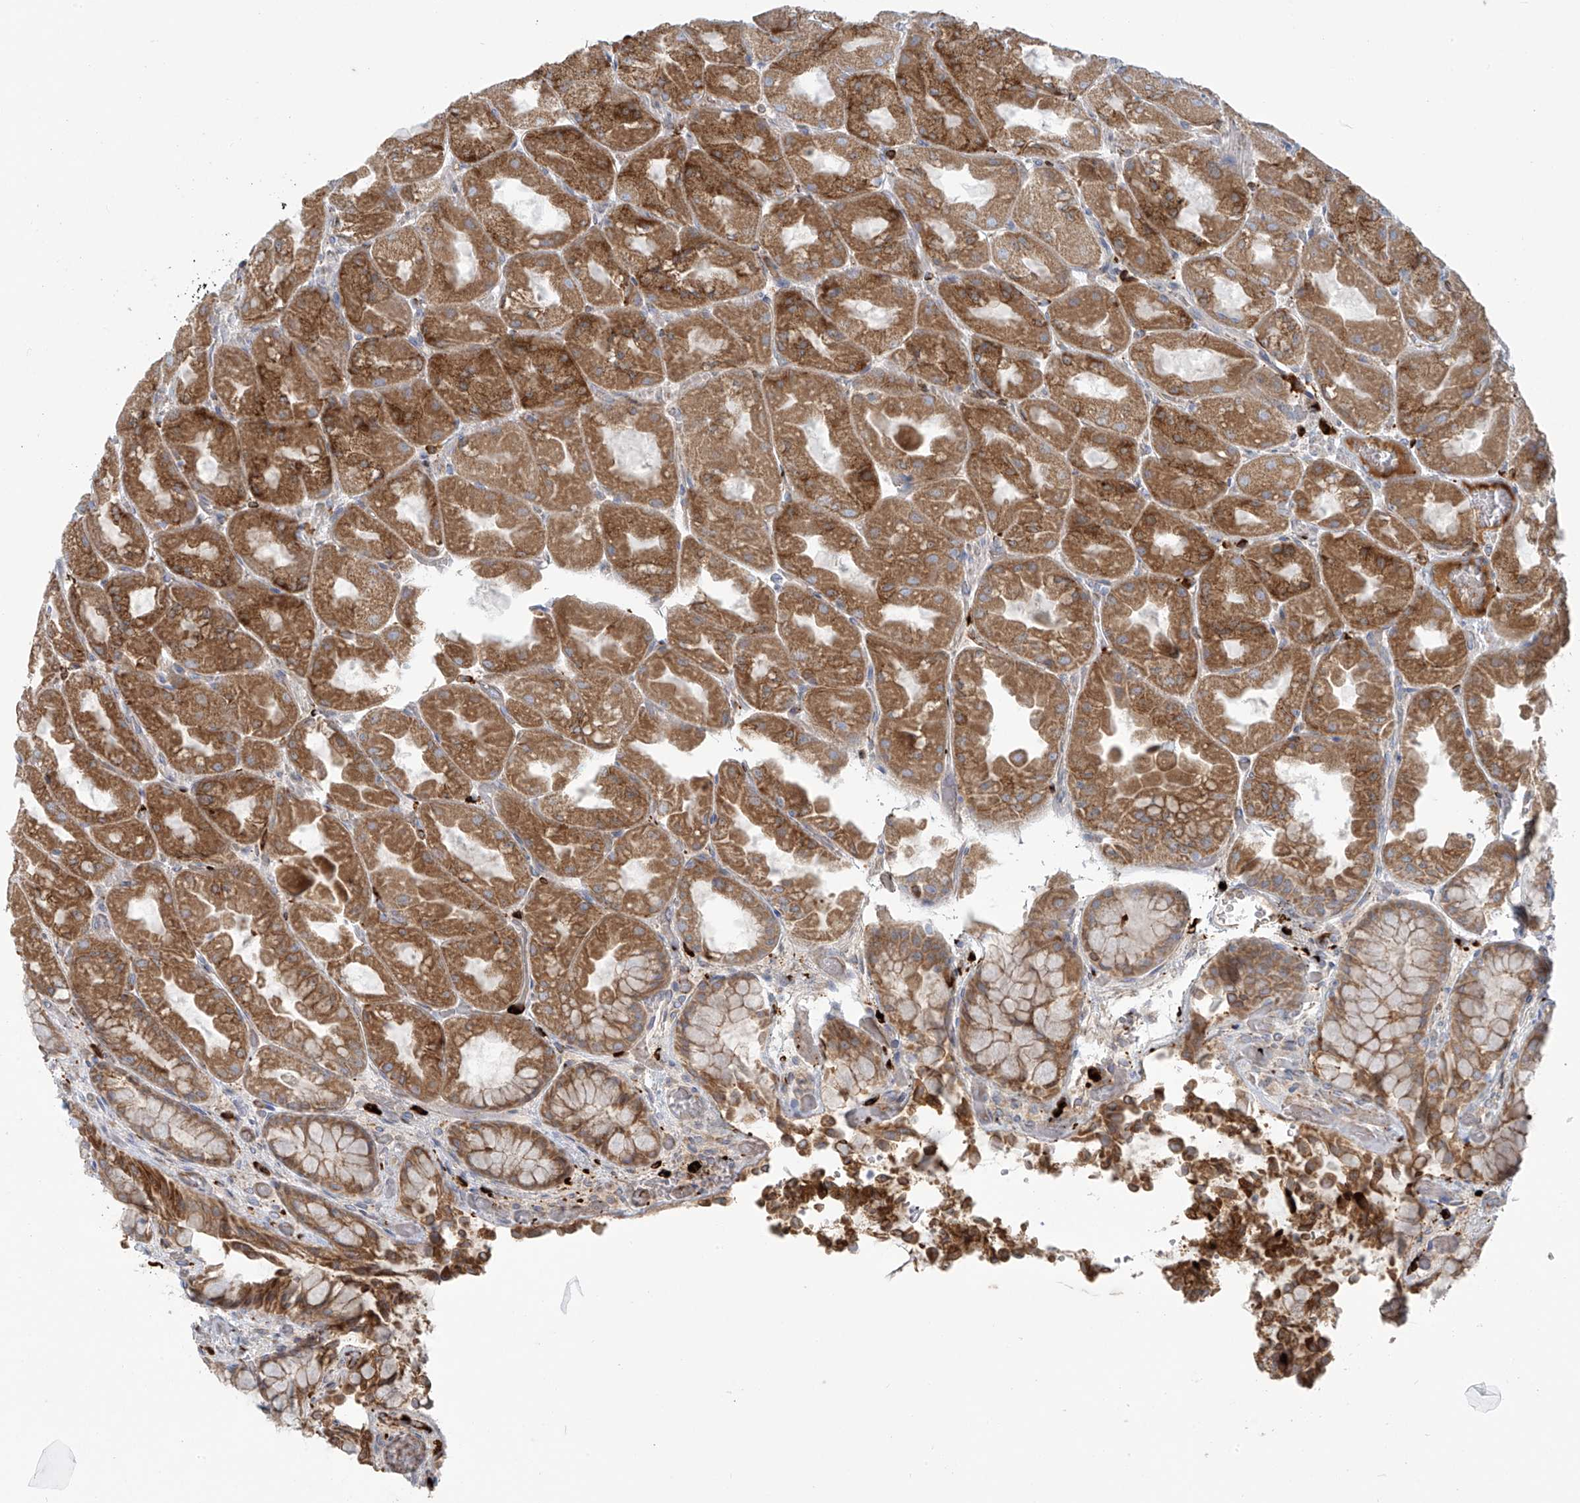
{"staining": {"intensity": "moderate", "quantity": ">75%", "location": "cytoplasmic/membranous"}, "tissue": "stomach", "cell_type": "Glandular cells", "image_type": "normal", "snomed": [{"axis": "morphology", "description": "Normal tissue, NOS"}, {"axis": "topography", "description": "Stomach"}], "caption": "Immunohistochemical staining of normal stomach shows moderate cytoplasmic/membranous protein staining in approximately >75% of glandular cells. (brown staining indicates protein expression, while blue staining denotes nuclei).", "gene": "LZTS3", "patient": {"sex": "female", "age": 61}}